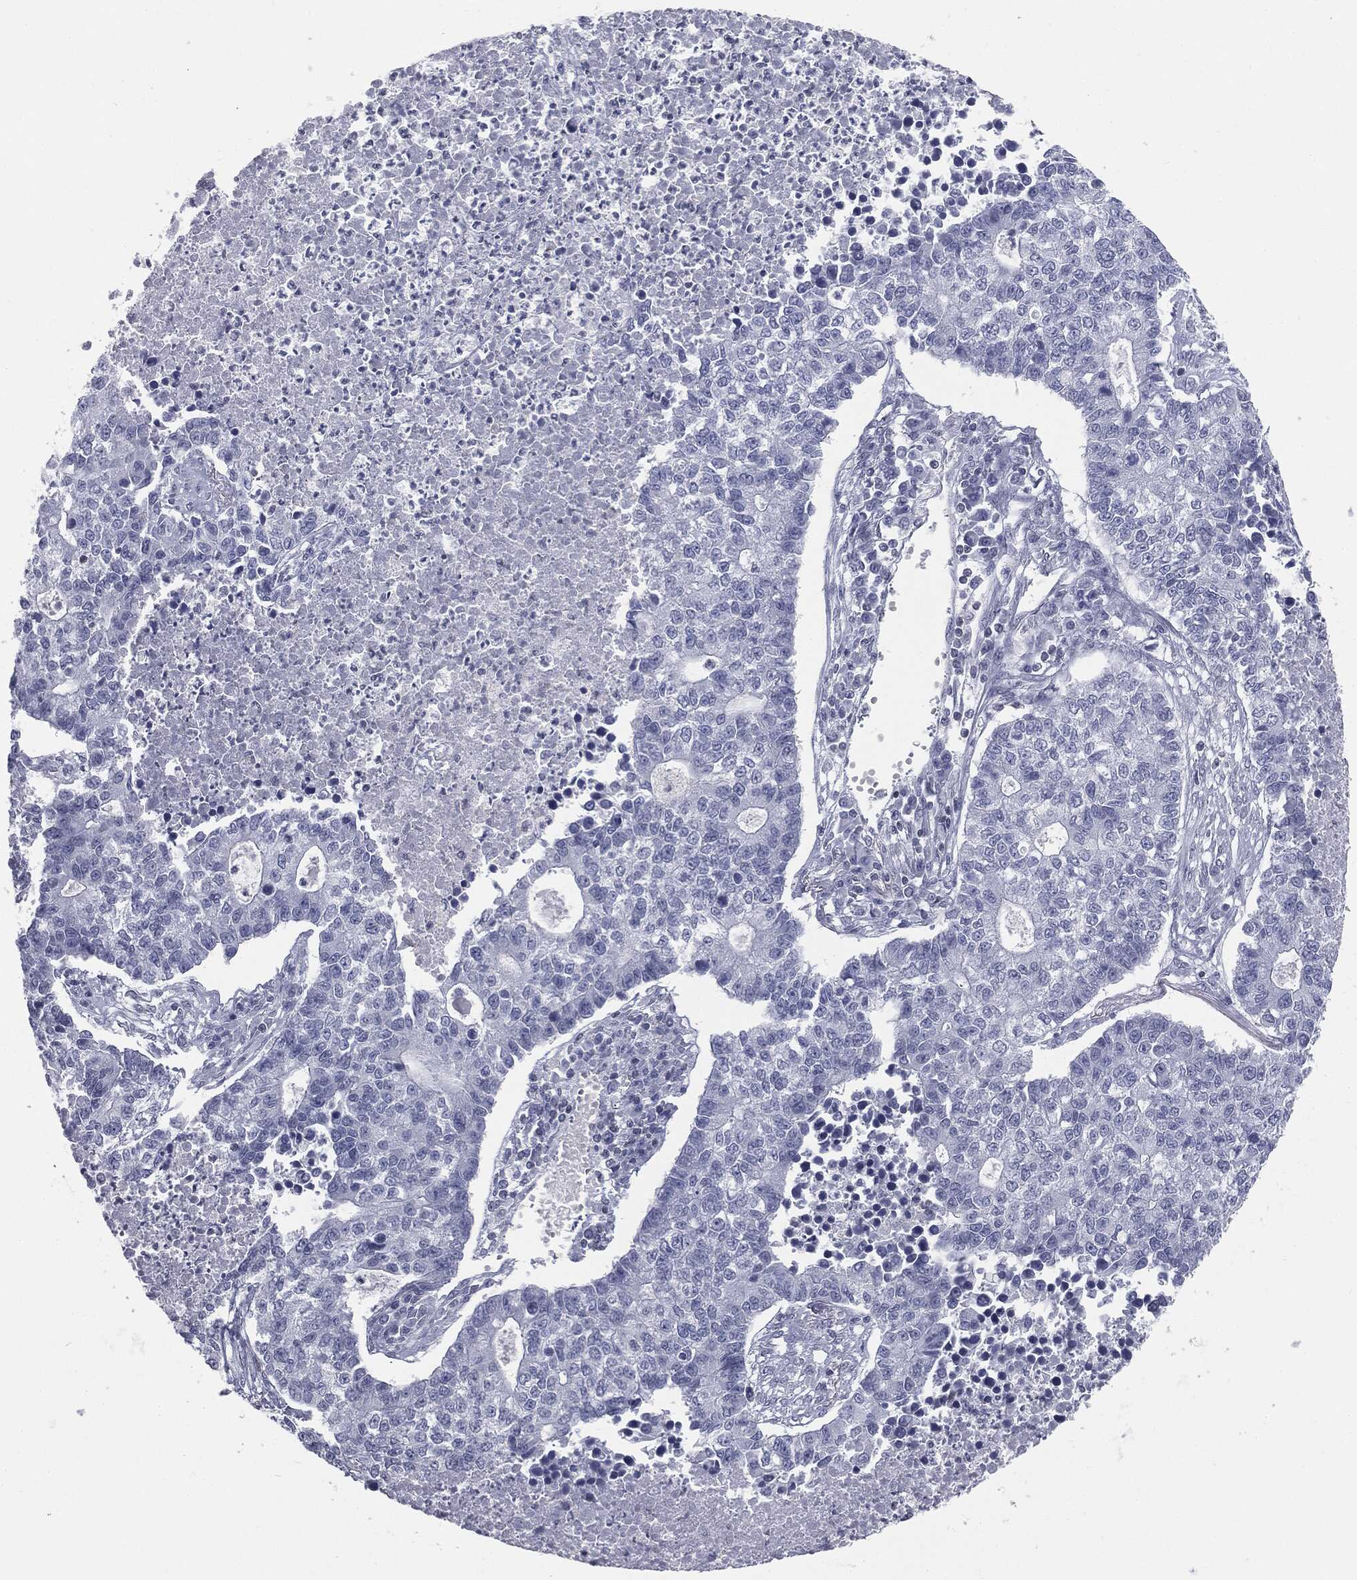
{"staining": {"intensity": "negative", "quantity": "none", "location": "none"}, "tissue": "lung cancer", "cell_type": "Tumor cells", "image_type": "cancer", "snomed": [{"axis": "morphology", "description": "Adenocarcinoma, NOS"}, {"axis": "topography", "description": "Lung"}], "caption": "The histopathology image exhibits no significant positivity in tumor cells of lung cancer.", "gene": "ALDOB", "patient": {"sex": "male", "age": 57}}